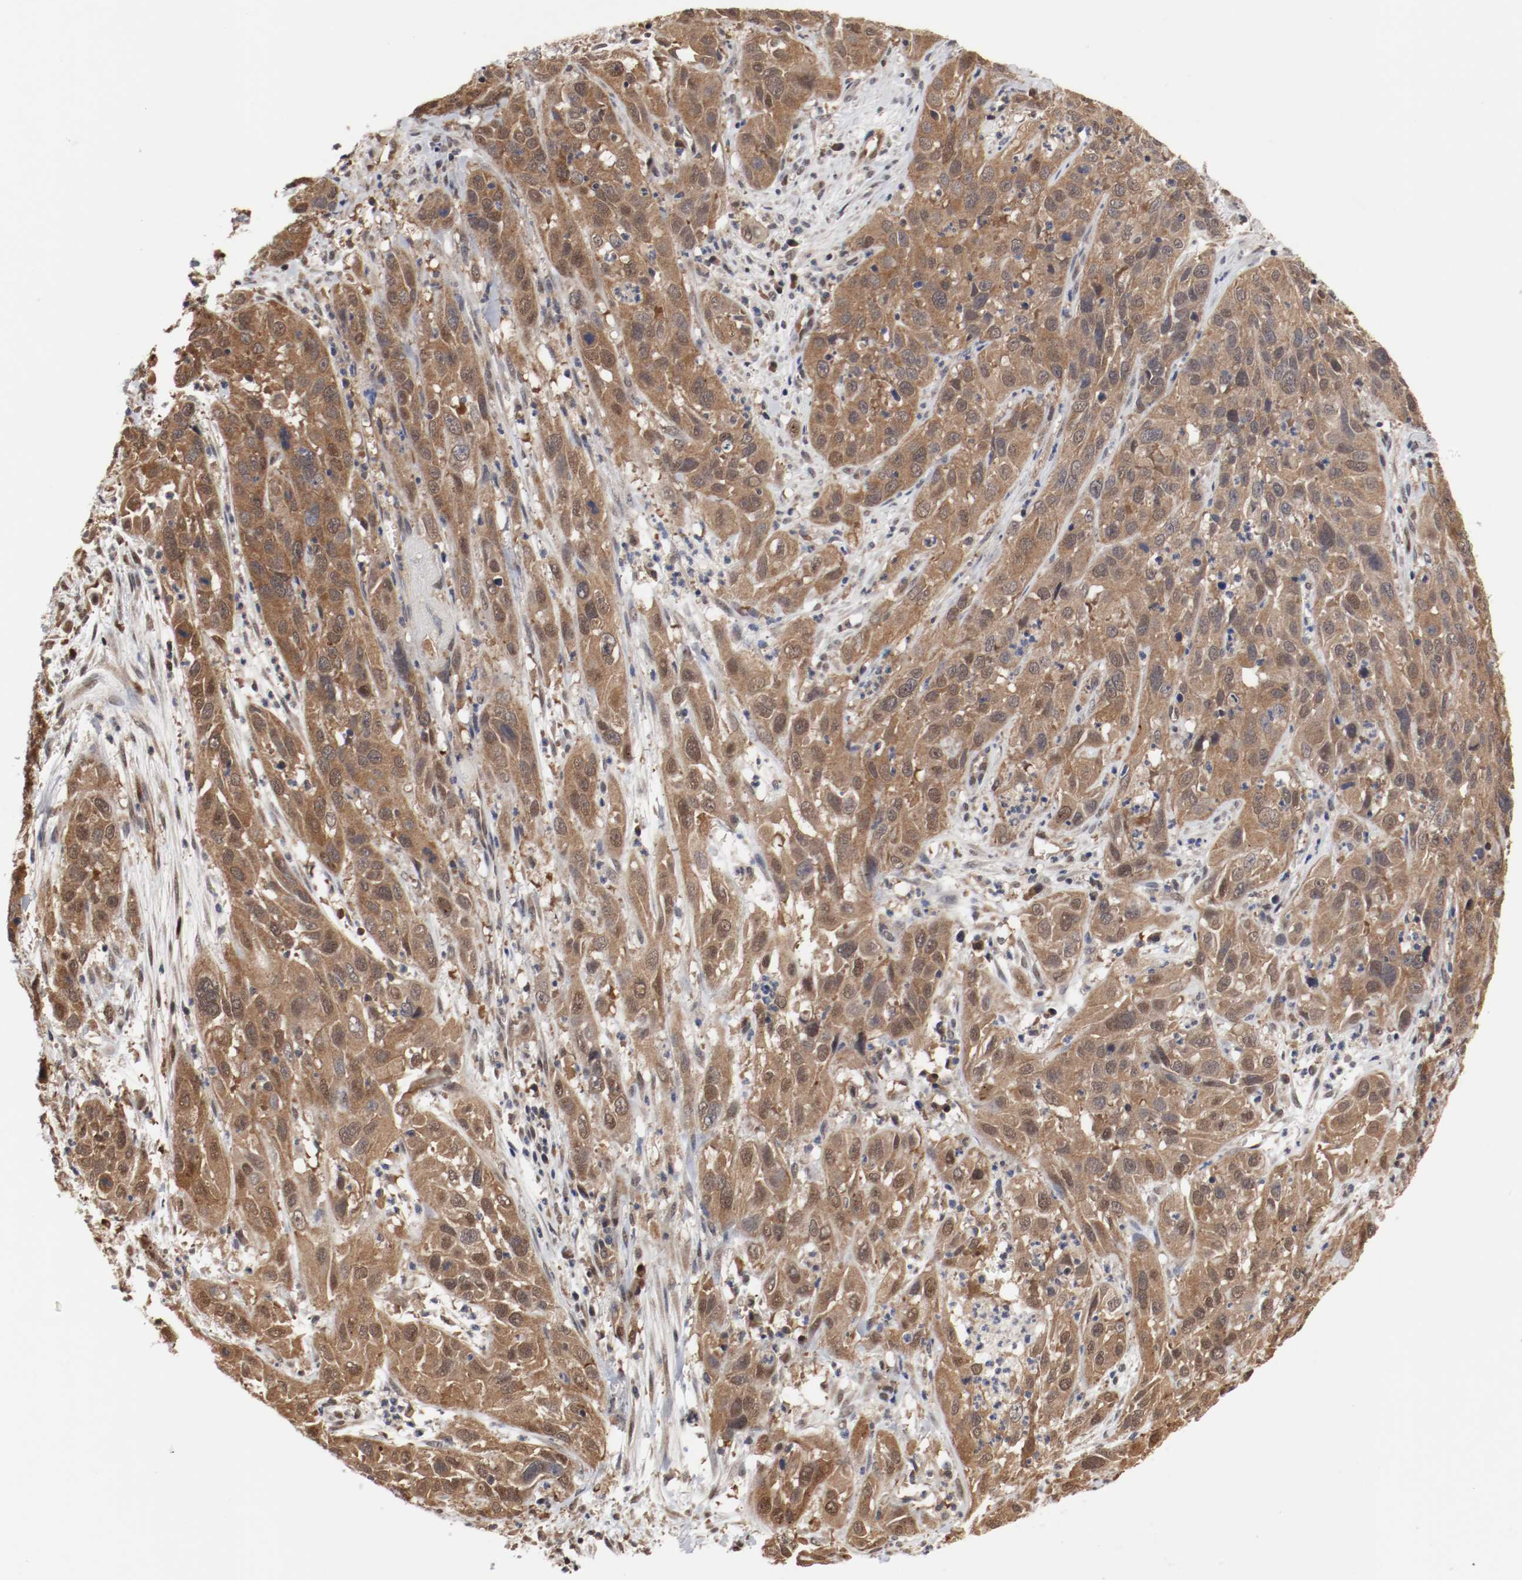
{"staining": {"intensity": "moderate", "quantity": ">75%", "location": "cytoplasmic/membranous"}, "tissue": "cervical cancer", "cell_type": "Tumor cells", "image_type": "cancer", "snomed": [{"axis": "morphology", "description": "Squamous cell carcinoma, NOS"}, {"axis": "topography", "description": "Cervix"}], "caption": "Human cervical cancer (squamous cell carcinoma) stained with a brown dye displays moderate cytoplasmic/membranous positive expression in about >75% of tumor cells.", "gene": "AFG3L2", "patient": {"sex": "female", "age": 32}}